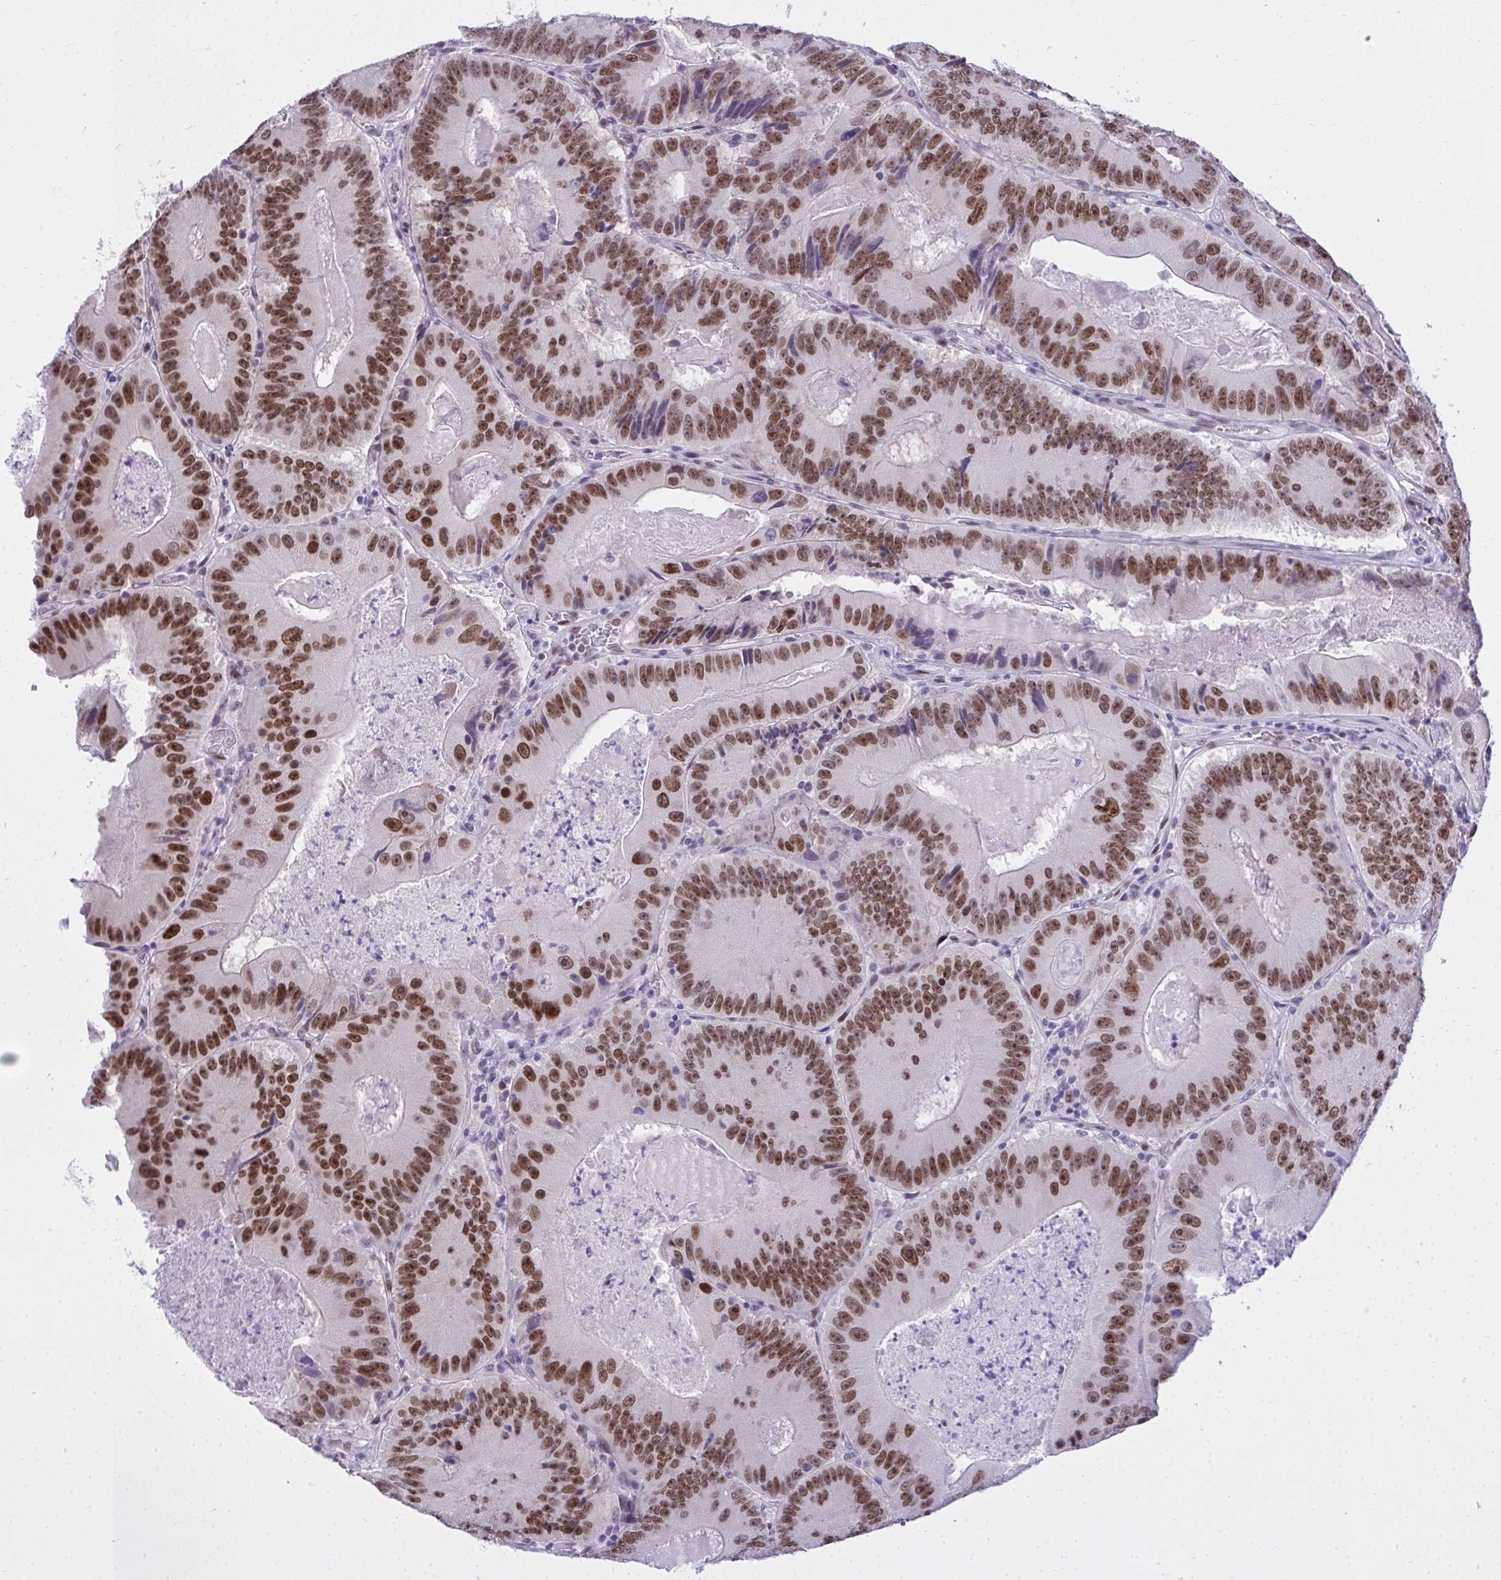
{"staining": {"intensity": "strong", "quantity": ">75%", "location": "nuclear"}, "tissue": "colorectal cancer", "cell_type": "Tumor cells", "image_type": "cancer", "snomed": [{"axis": "morphology", "description": "Adenocarcinoma, NOS"}, {"axis": "topography", "description": "Colon"}], "caption": "This micrograph exhibits immunohistochemistry (IHC) staining of colorectal cancer (adenocarcinoma), with high strong nuclear staining in about >75% of tumor cells.", "gene": "TEAD4", "patient": {"sex": "female", "age": 86}}